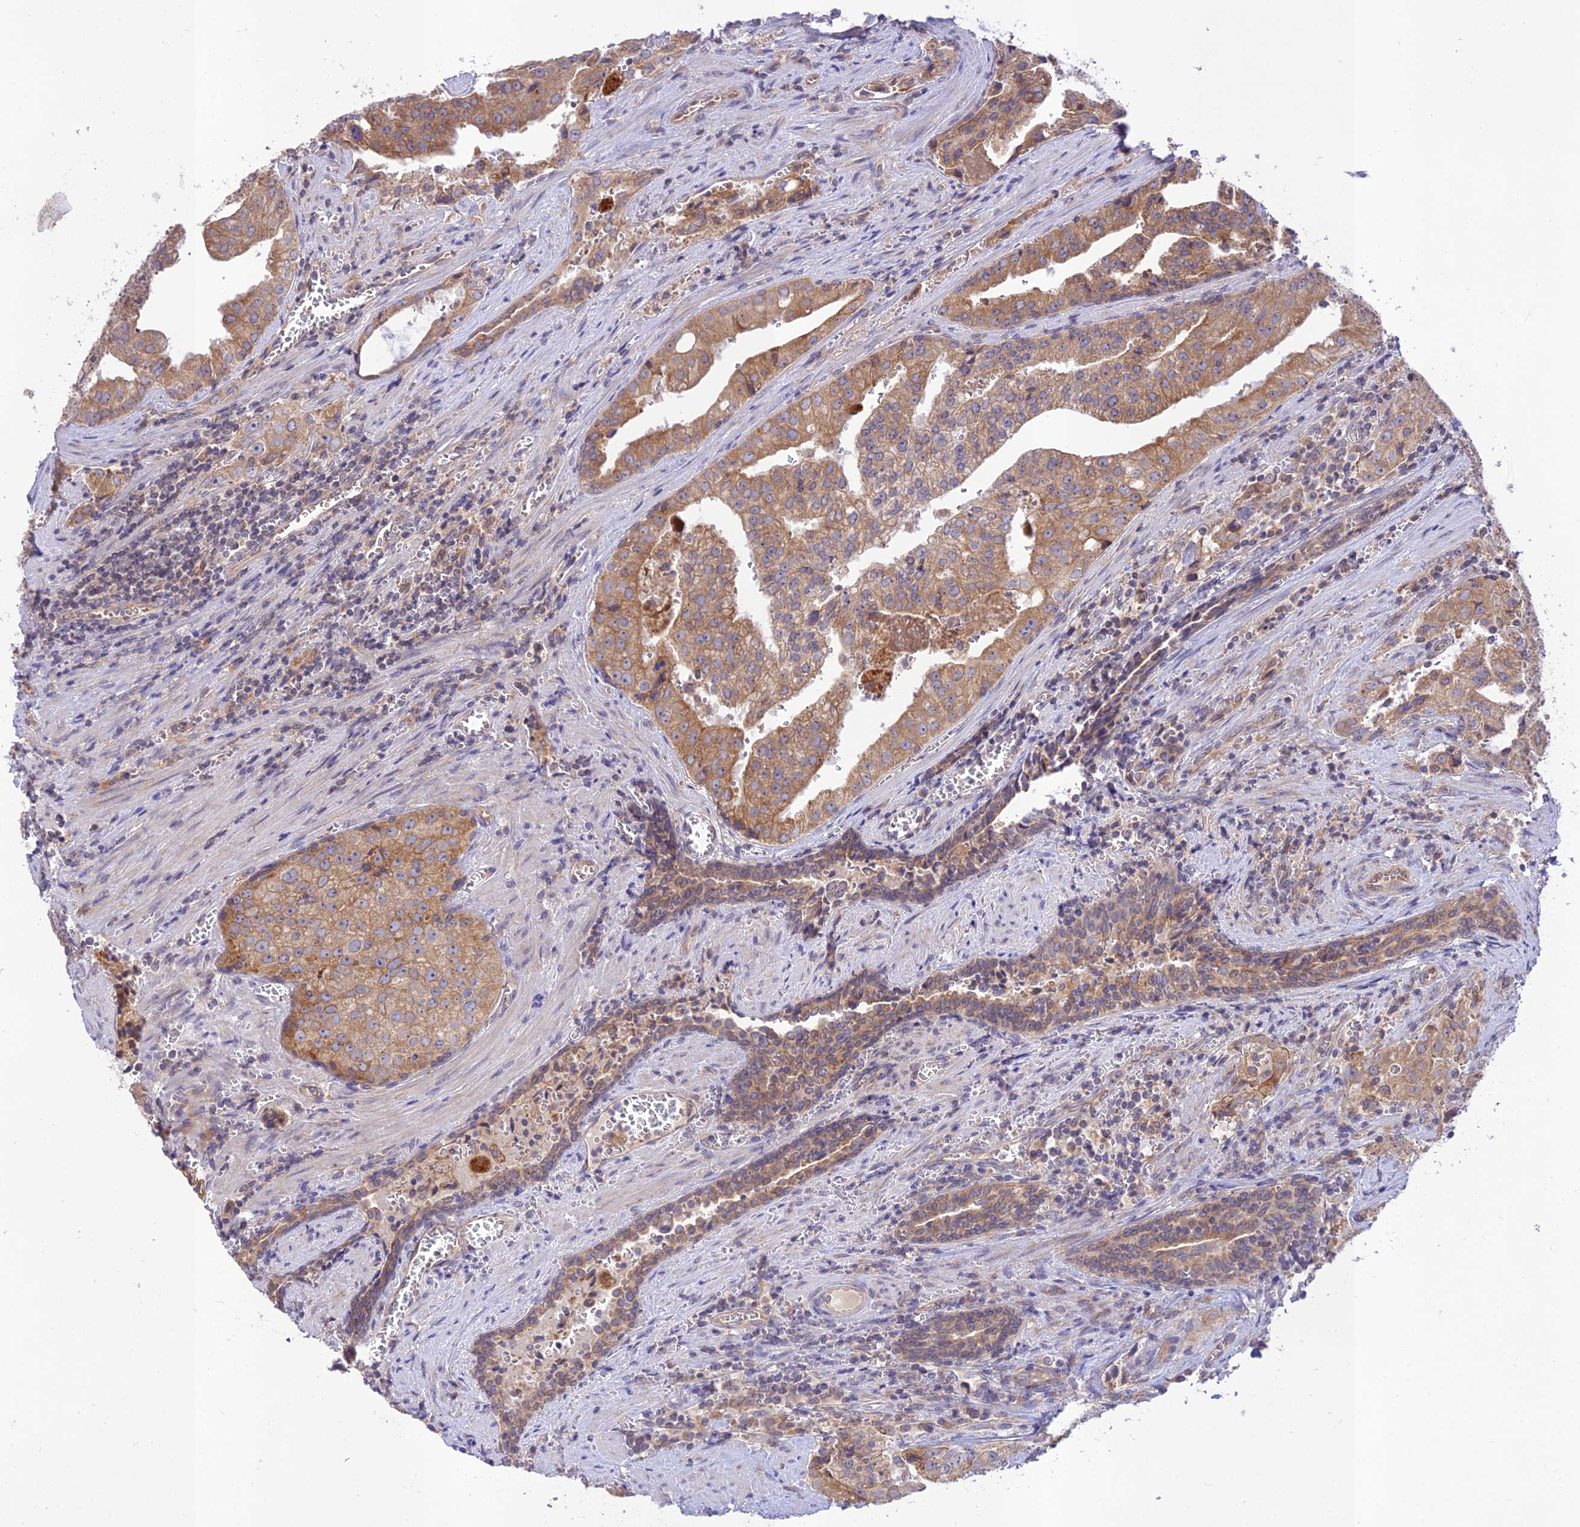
{"staining": {"intensity": "moderate", "quantity": ">75%", "location": "cytoplasmic/membranous"}, "tissue": "prostate cancer", "cell_type": "Tumor cells", "image_type": "cancer", "snomed": [{"axis": "morphology", "description": "Adenocarcinoma, High grade"}, {"axis": "topography", "description": "Prostate"}], "caption": "Tumor cells reveal moderate cytoplasmic/membranous staining in about >75% of cells in prostate cancer.", "gene": "TMEM259", "patient": {"sex": "male", "age": 68}}